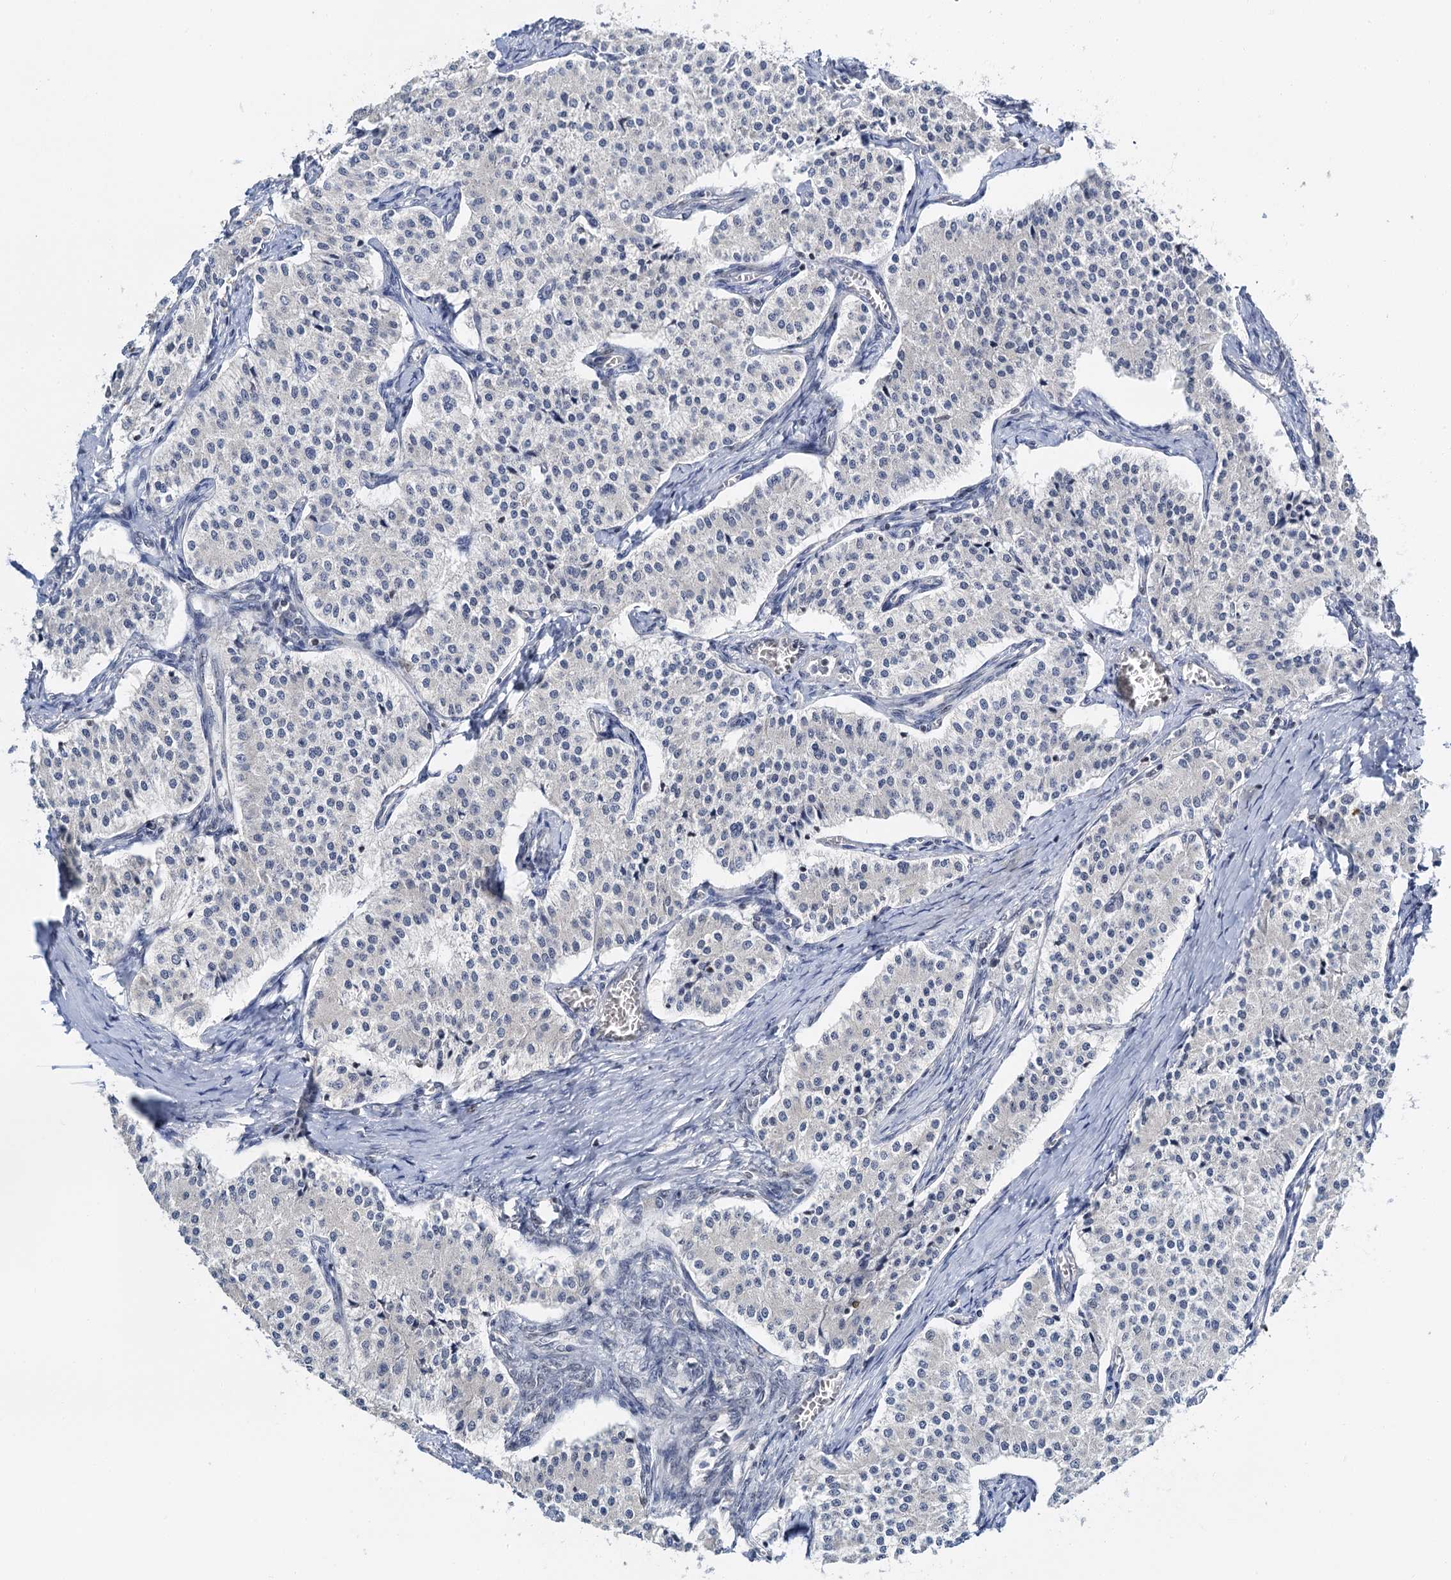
{"staining": {"intensity": "negative", "quantity": "none", "location": "none"}, "tissue": "carcinoid", "cell_type": "Tumor cells", "image_type": "cancer", "snomed": [{"axis": "morphology", "description": "Carcinoid, malignant, NOS"}, {"axis": "topography", "description": "Colon"}], "caption": "Tumor cells are negative for brown protein staining in malignant carcinoid. Brightfield microscopy of immunohistochemistry (IHC) stained with DAB (3,3'-diaminobenzidine) (brown) and hematoxylin (blue), captured at high magnification.", "gene": "NOP2", "patient": {"sex": "female", "age": 52}}